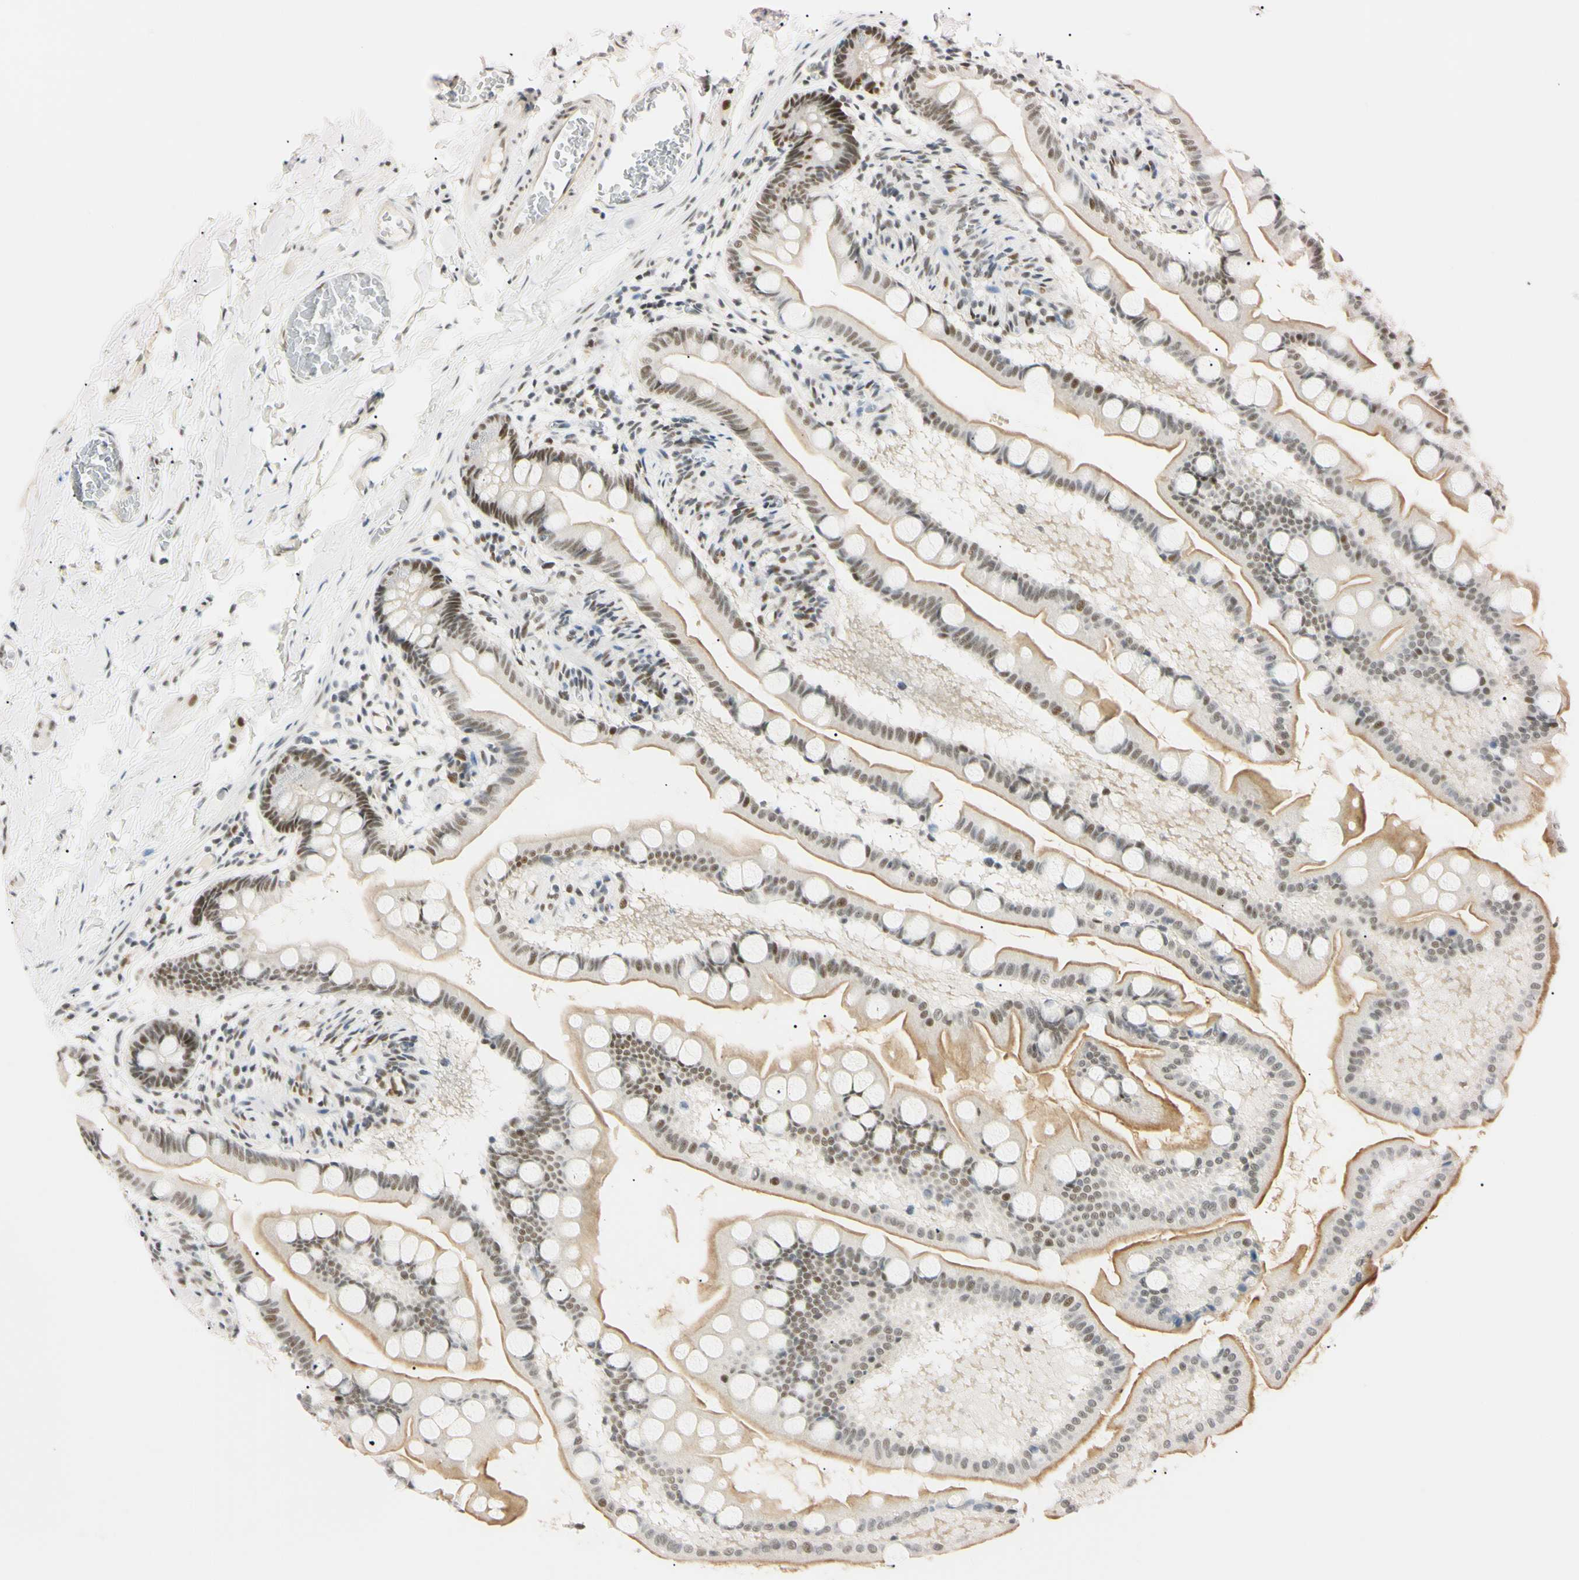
{"staining": {"intensity": "moderate", "quantity": ">75%", "location": "cytoplasmic/membranous,nuclear"}, "tissue": "small intestine", "cell_type": "Glandular cells", "image_type": "normal", "snomed": [{"axis": "morphology", "description": "Normal tissue, NOS"}, {"axis": "topography", "description": "Small intestine"}], "caption": "Benign small intestine was stained to show a protein in brown. There is medium levels of moderate cytoplasmic/membranous,nuclear expression in about >75% of glandular cells. Immunohistochemistry stains the protein of interest in brown and the nuclei are stained blue.", "gene": "ZNF134", "patient": {"sex": "male", "age": 41}}